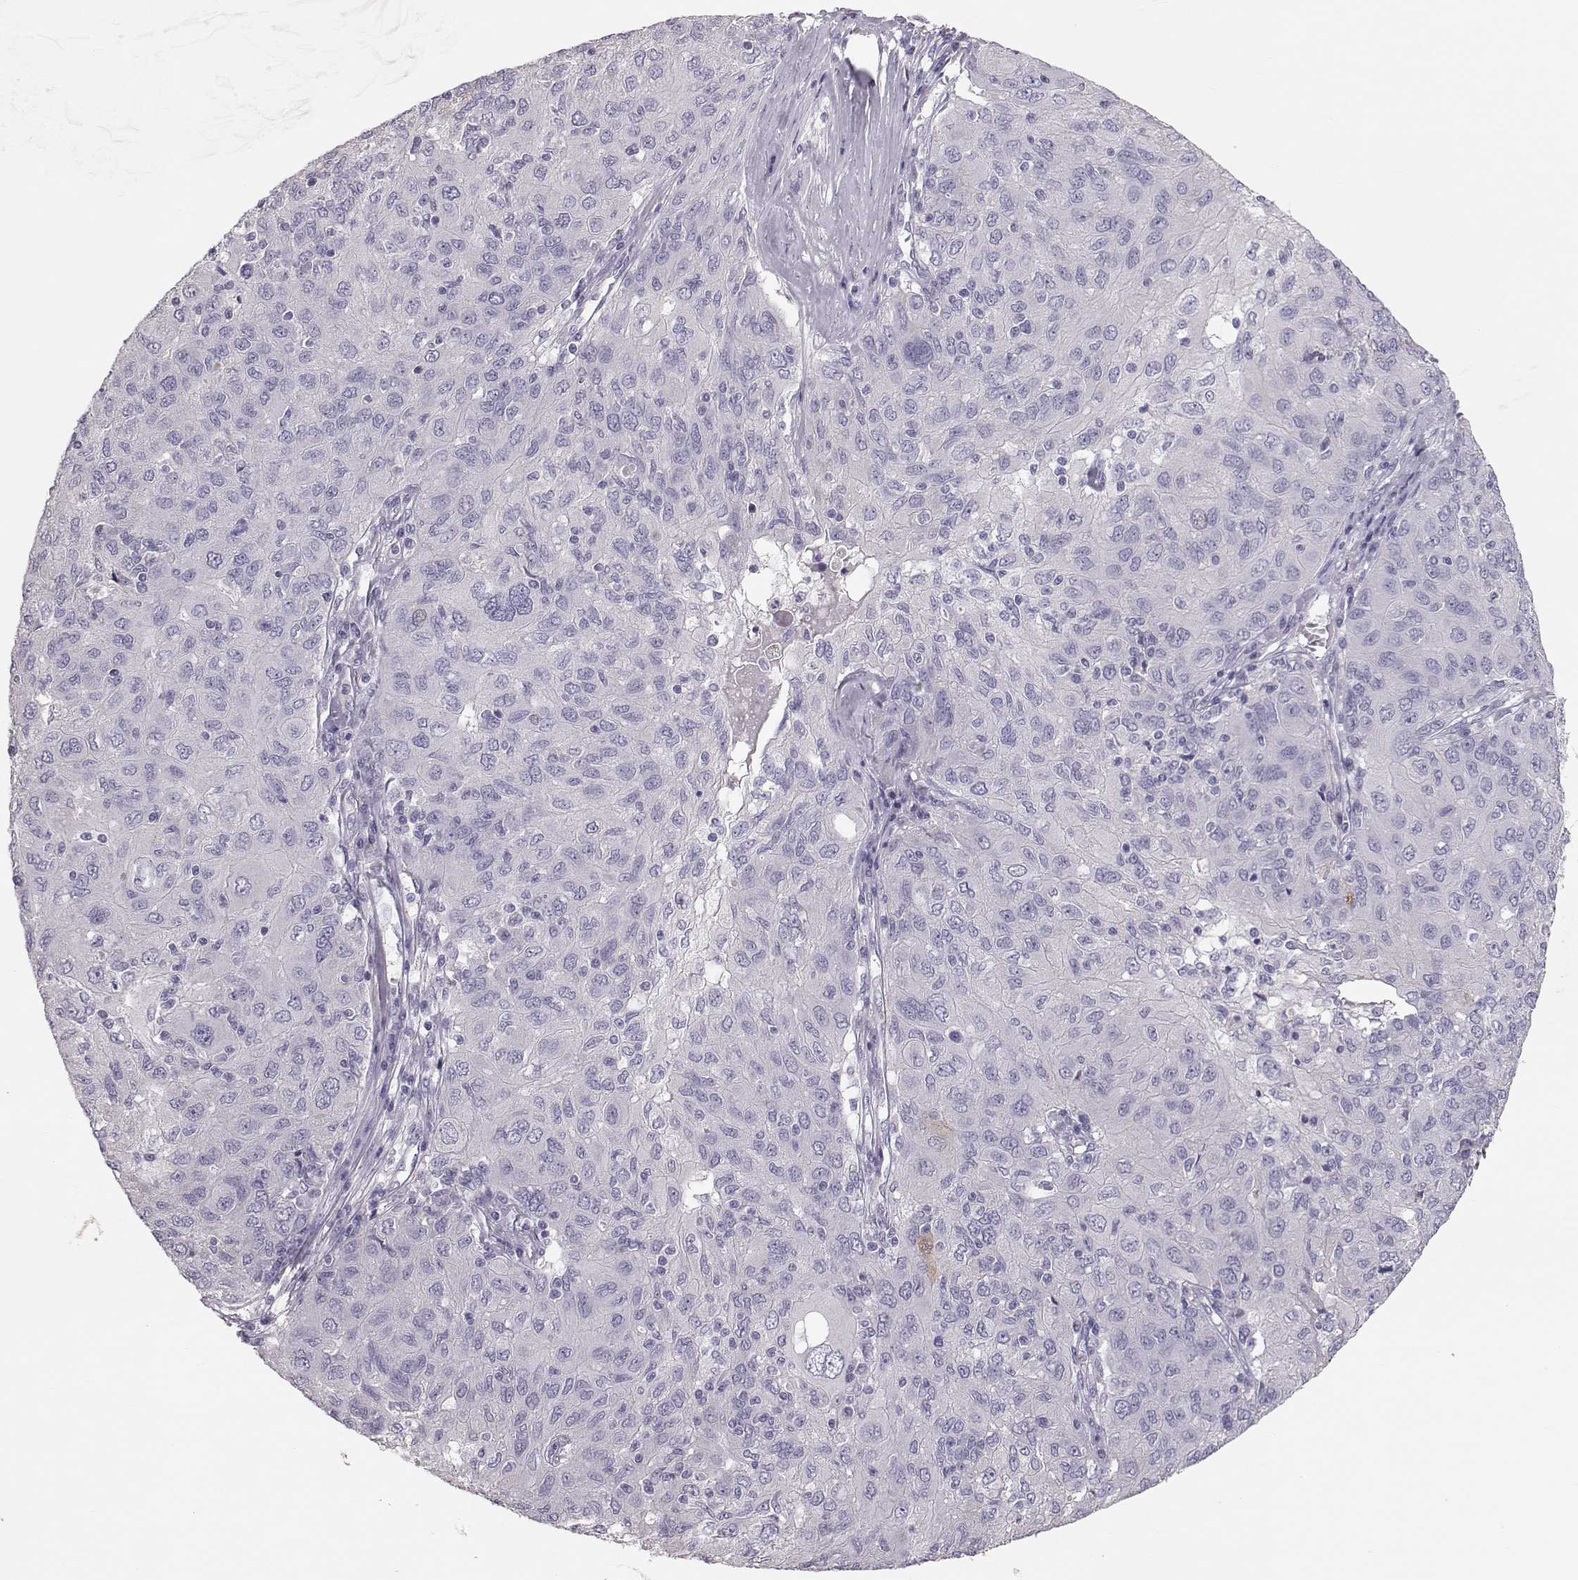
{"staining": {"intensity": "negative", "quantity": "none", "location": "none"}, "tissue": "ovarian cancer", "cell_type": "Tumor cells", "image_type": "cancer", "snomed": [{"axis": "morphology", "description": "Carcinoma, endometroid"}, {"axis": "topography", "description": "Ovary"}], "caption": "Micrograph shows no protein staining in tumor cells of endometroid carcinoma (ovarian) tissue.", "gene": "POU1F1", "patient": {"sex": "female", "age": 50}}